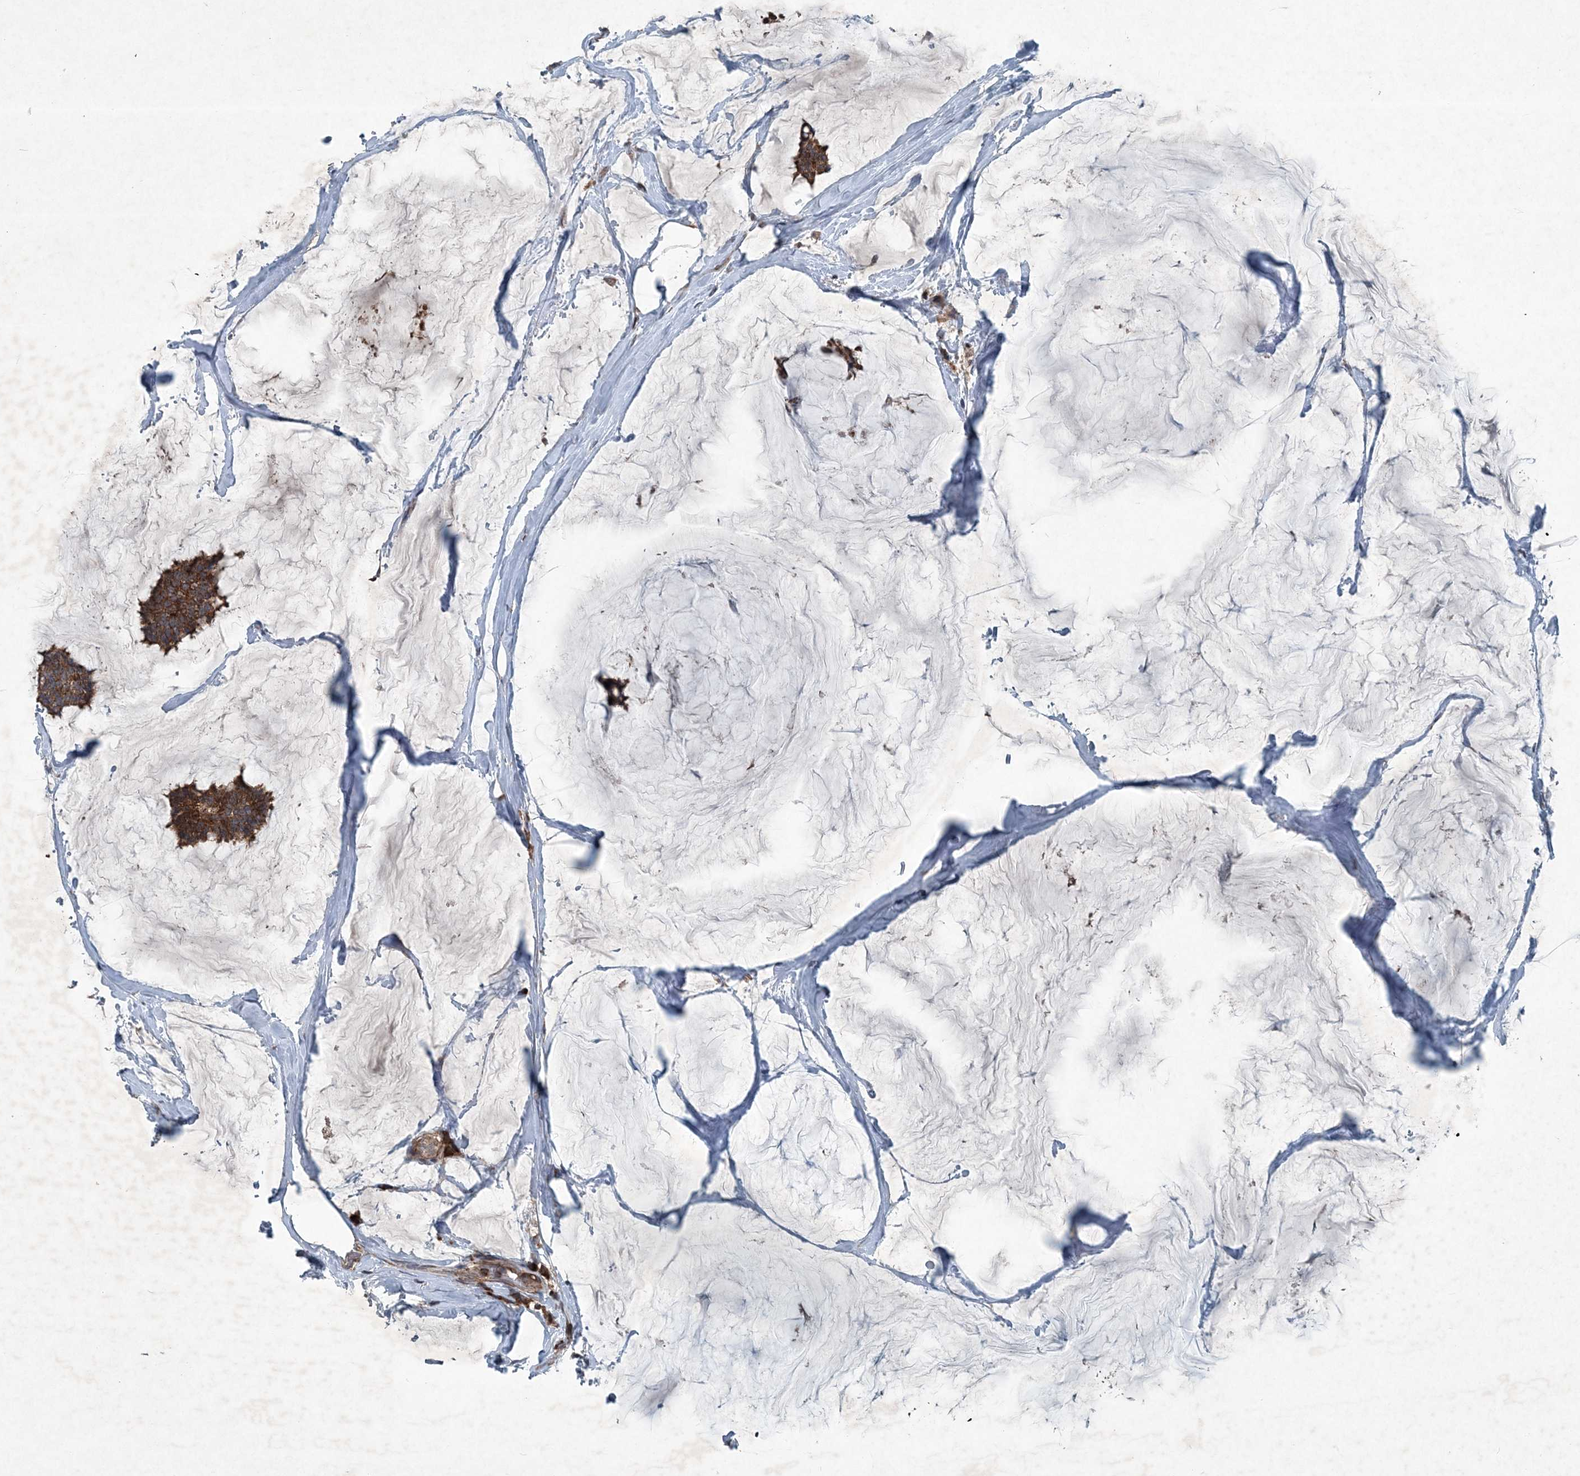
{"staining": {"intensity": "strong", "quantity": ">75%", "location": "cytoplasmic/membranous"}, "tissue": "breast cancer", "cell_type": "Tumor cells", "image_type": "cancer", "snomed": [{"axis": "morphology", "description": "Duct carcinoma"}, {"axis": "topography", "description": "Breast"}], "caption": "IHC staining of breast intraductal carcinoma, which exhibits high levels of strong cytoplasmic/membranous staining in approximately >75% of tumor cells indicating strong cytoplasmic/membranous protein expression. The staining was performed using DAB (brown) for protein detection and nuclei were counterstained in hematoxylin (blue).", "gene": "NDUFA2", "patient": {"sex": "female", "age": 93}}